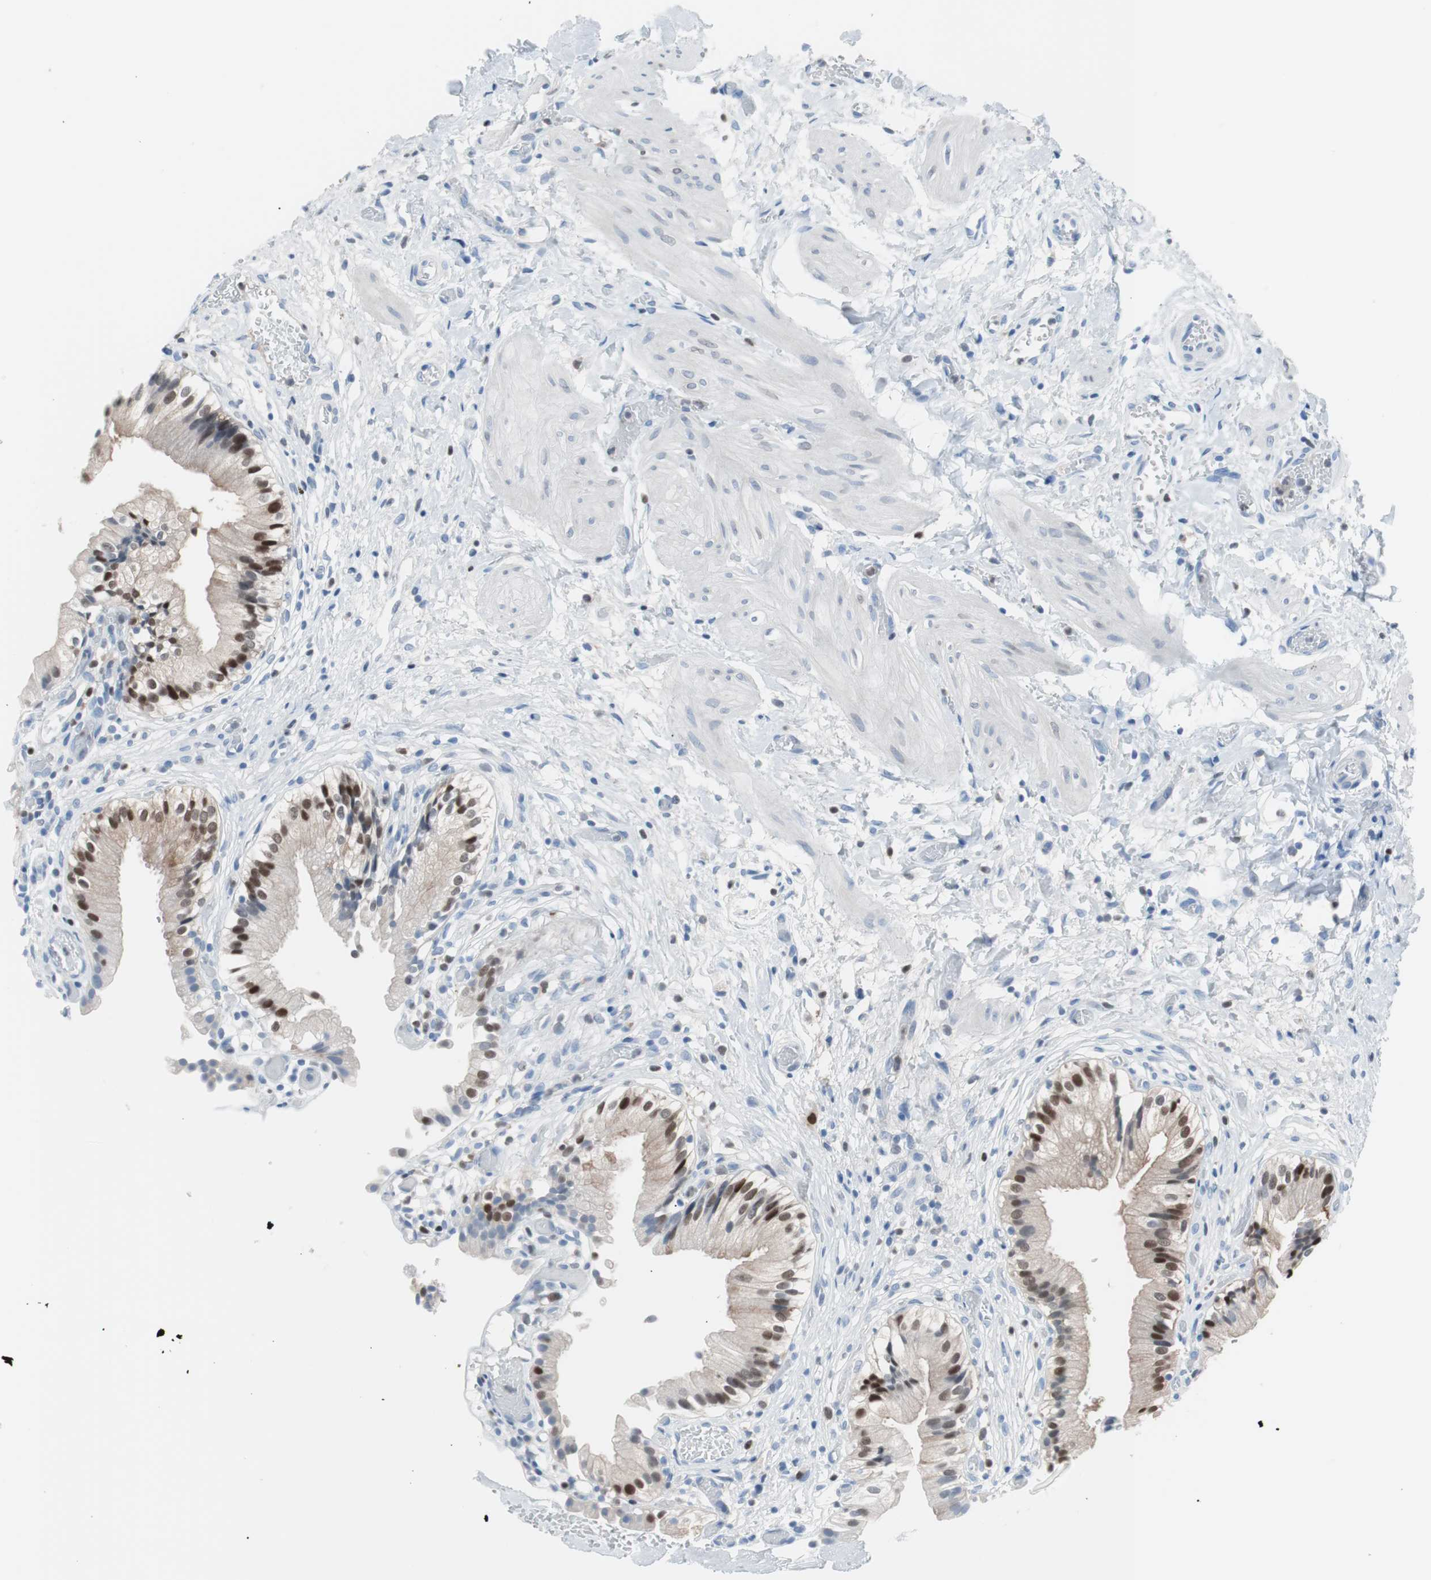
{"staining": {"intensity": "strong", "quantity": "25%-75%", "location": "nuclear"}, "tissue": "gallbladder", "cell_type": "Glandular cells", "image_type": "normal", "snomed": [{"axis": "morphology", "description": "Normal tissue, NOS"}, {"axis": "topography", "description": "Gallbladder"}], "caption": "DAB (3,3'-diaminobenzidine) immunohistochemical staining of normal human gallbladder reveals strong nuclear protein expression in about 25%-75% of glandular cells. (Brightfield microscopy of DAB IHC at high magnification).", "gene": "IL18", "patient": {"sex": "male", "age": 65}}